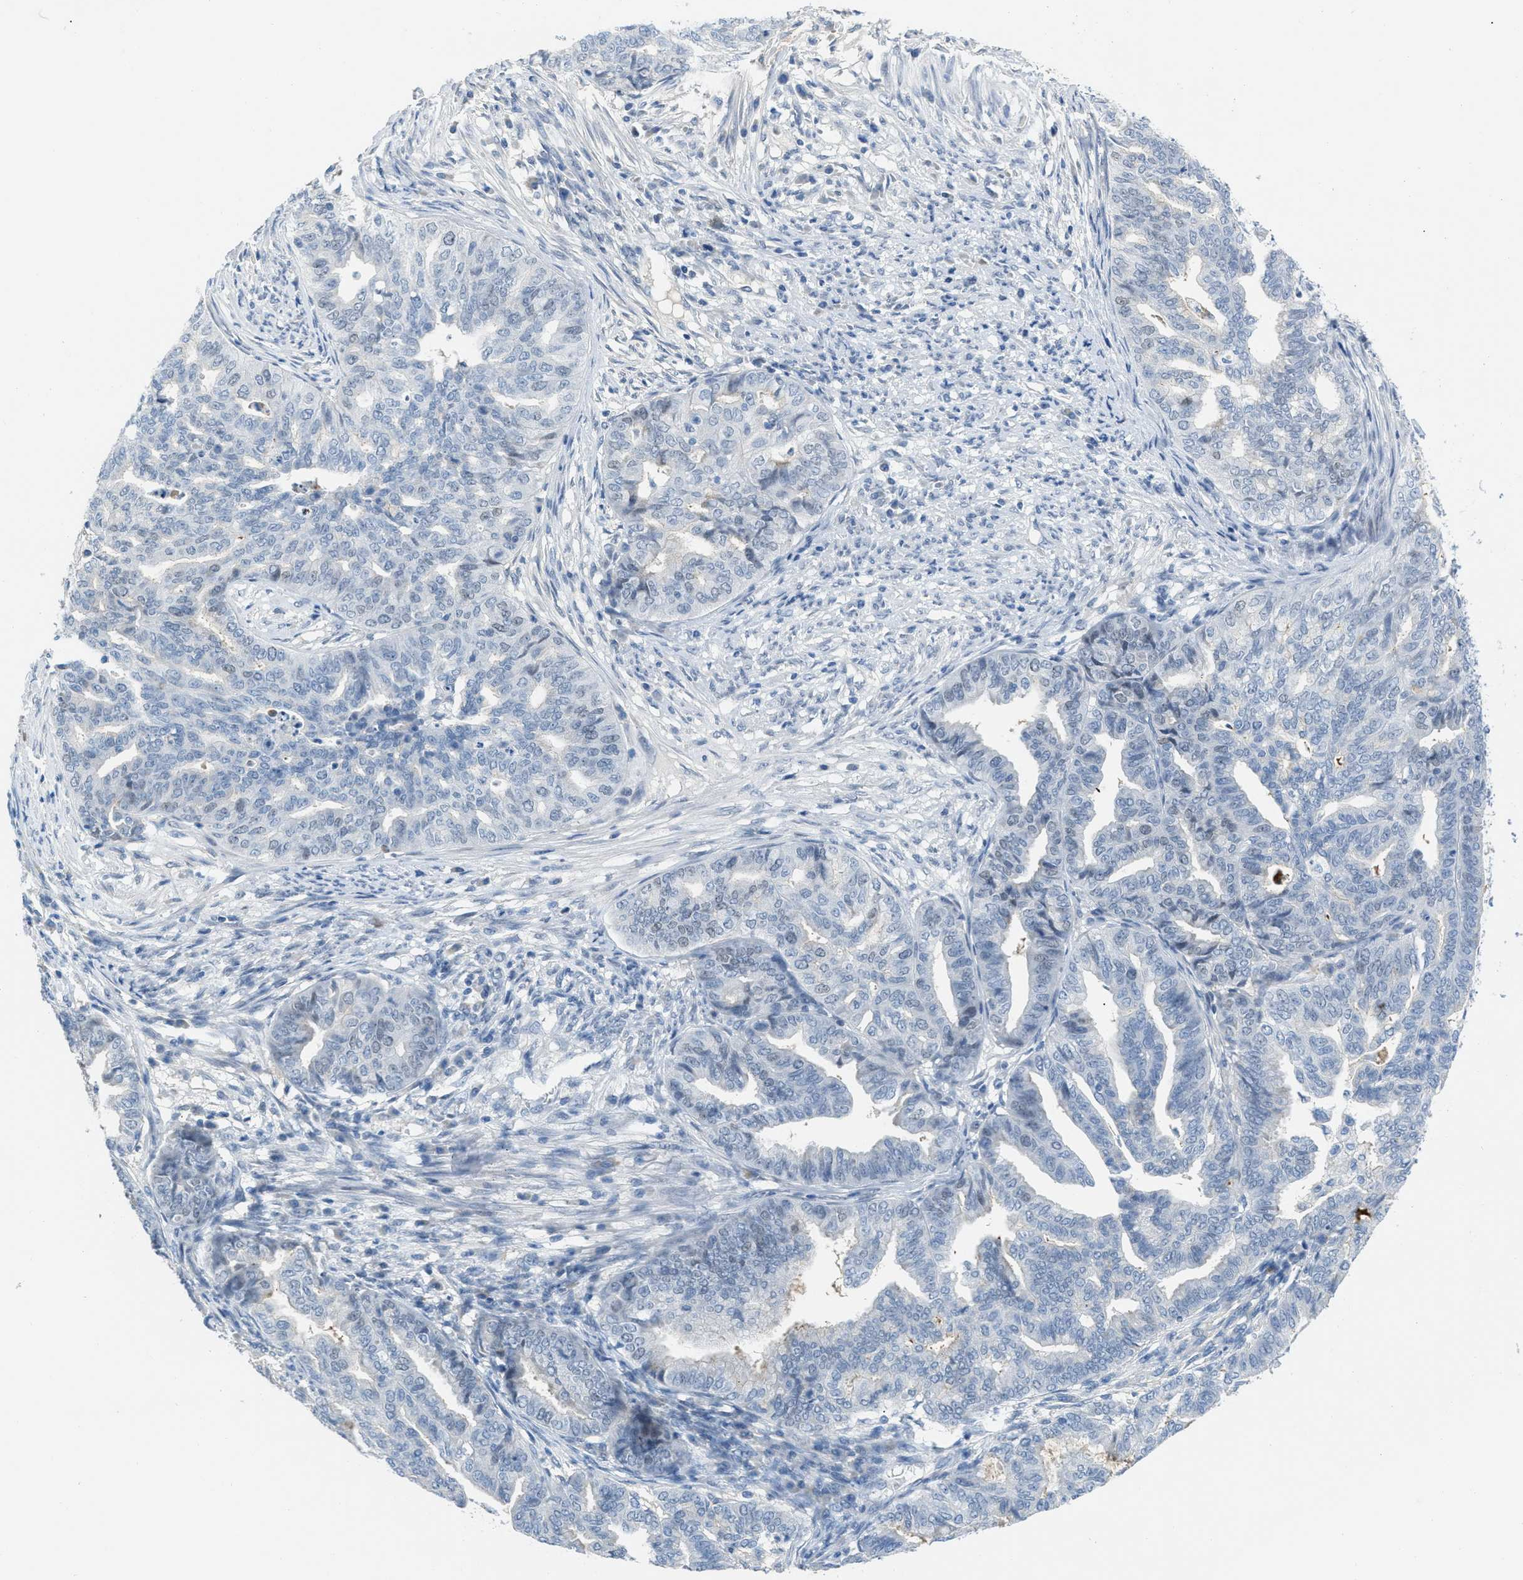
{"staining": {"intensity": "negative", "quantity": "none", "location": "none"}, "tissue": "endometrial cancer", "cell_type": "Tumor cells", "image_type": "cancer", "snomed": [{"axis": "morphology", "description": "Adenocarcinoma, NOS"}, {"axis": "topography", "description": "Endometrium"}], "caption": "IHC image of human endometrial cancer stained for a protein (brown), which demonstrates no positivity in tumor cells.", "gene": "HSF2", "patient": {"sex": "female", "age": 79}}